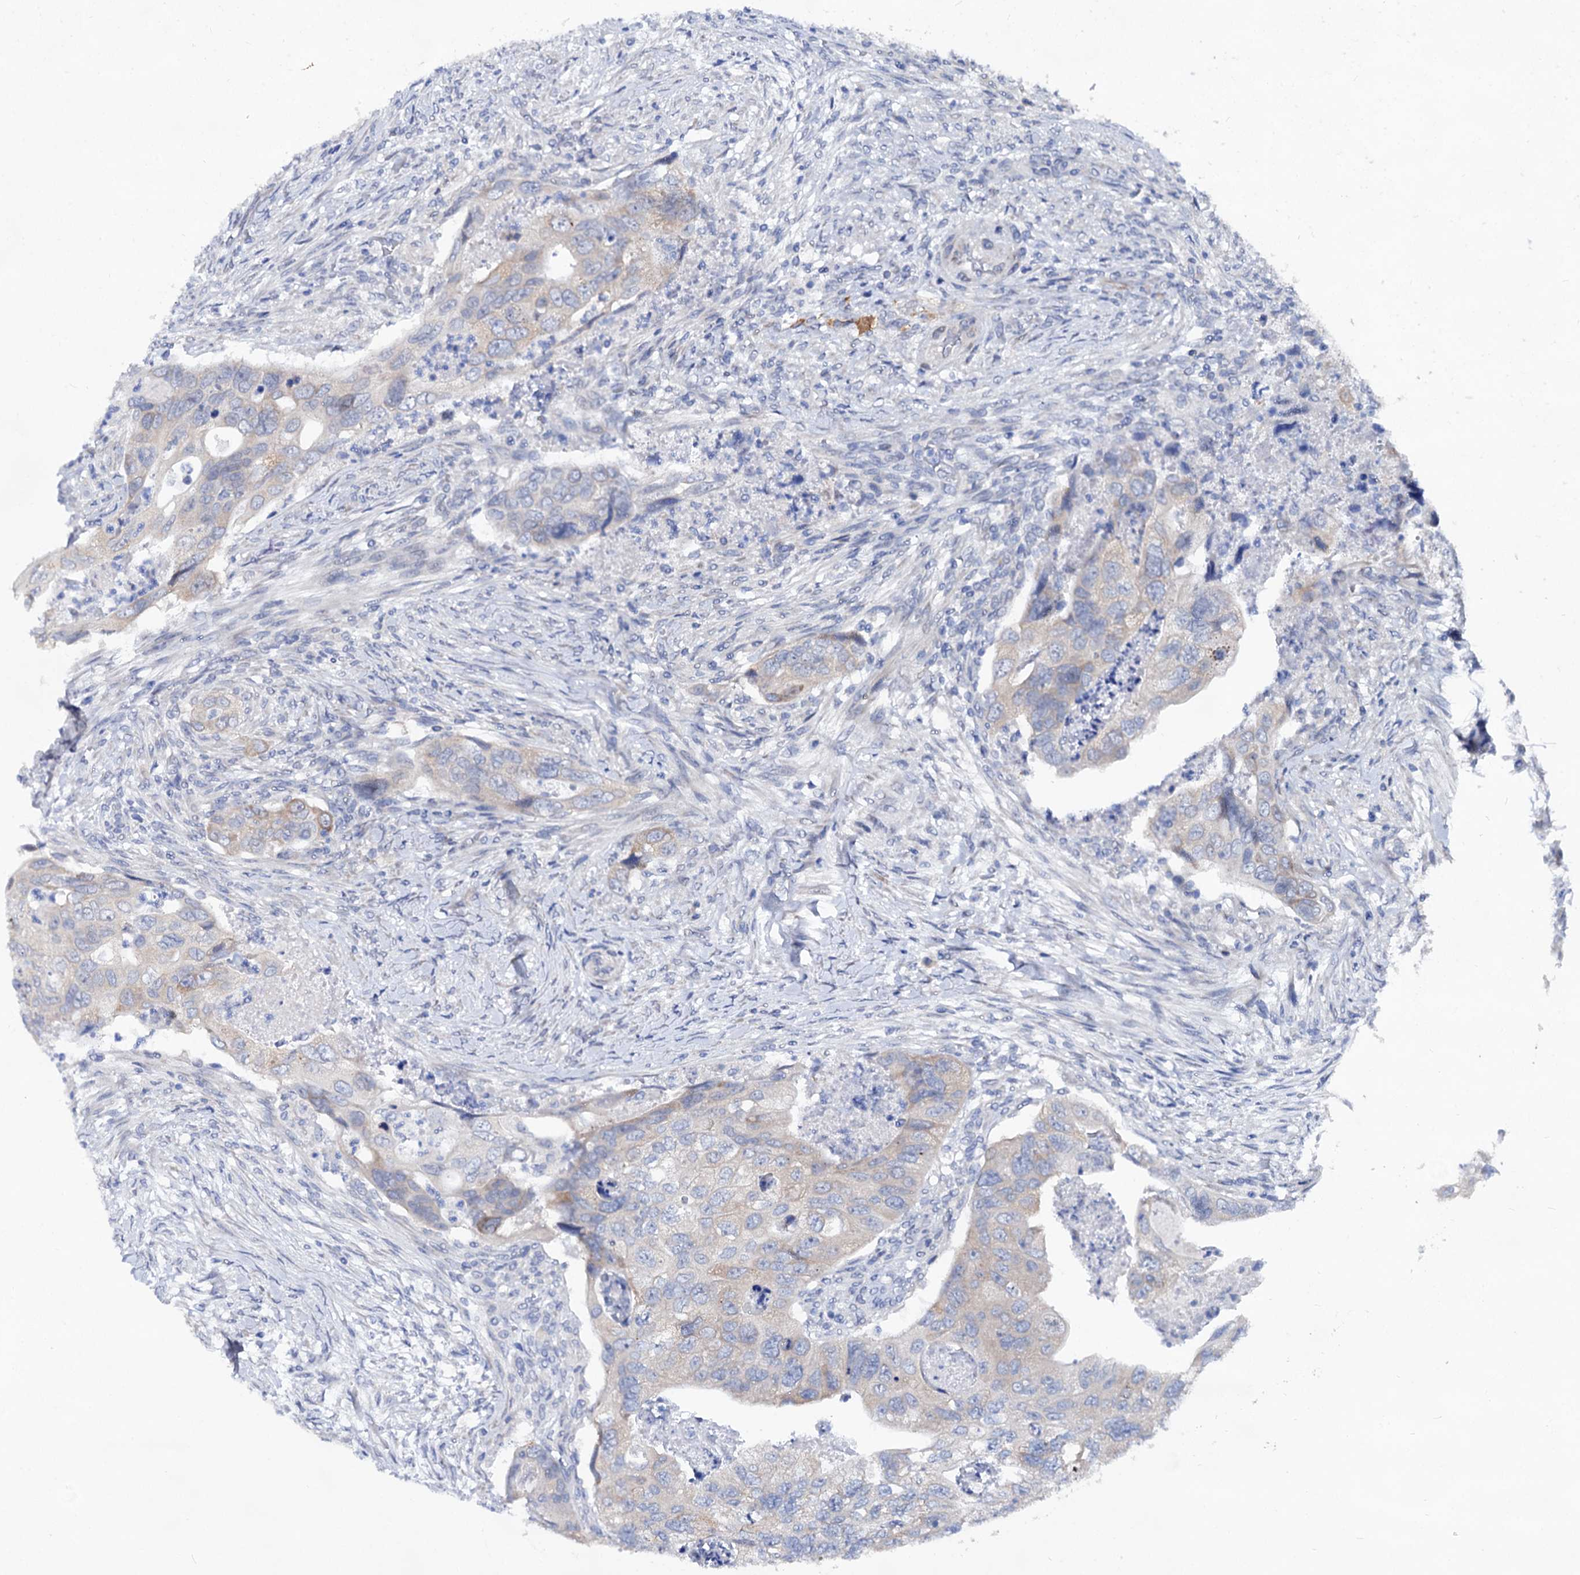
{"staining": {"intensity": "weak", "quantity": "<25%", "location": "cytoplasmic/membranous"}, "tissue": "colorectal cancer", "cell_type": "Tumor cells", "image_type": "cancer", "snomed": [{"axis": "morphology", "description": "Adenocarcinoma, NOS"}, {"axis": "topography", "description": "Rectum"}], "caption": "Human colorectal adenocarcinoma stained for a protein using immunohistochemistry (IHC) exhibits no expression in tumor cells.", "gene": "CAPRIN2", "patient": {"sex": "male", "age": 63}}